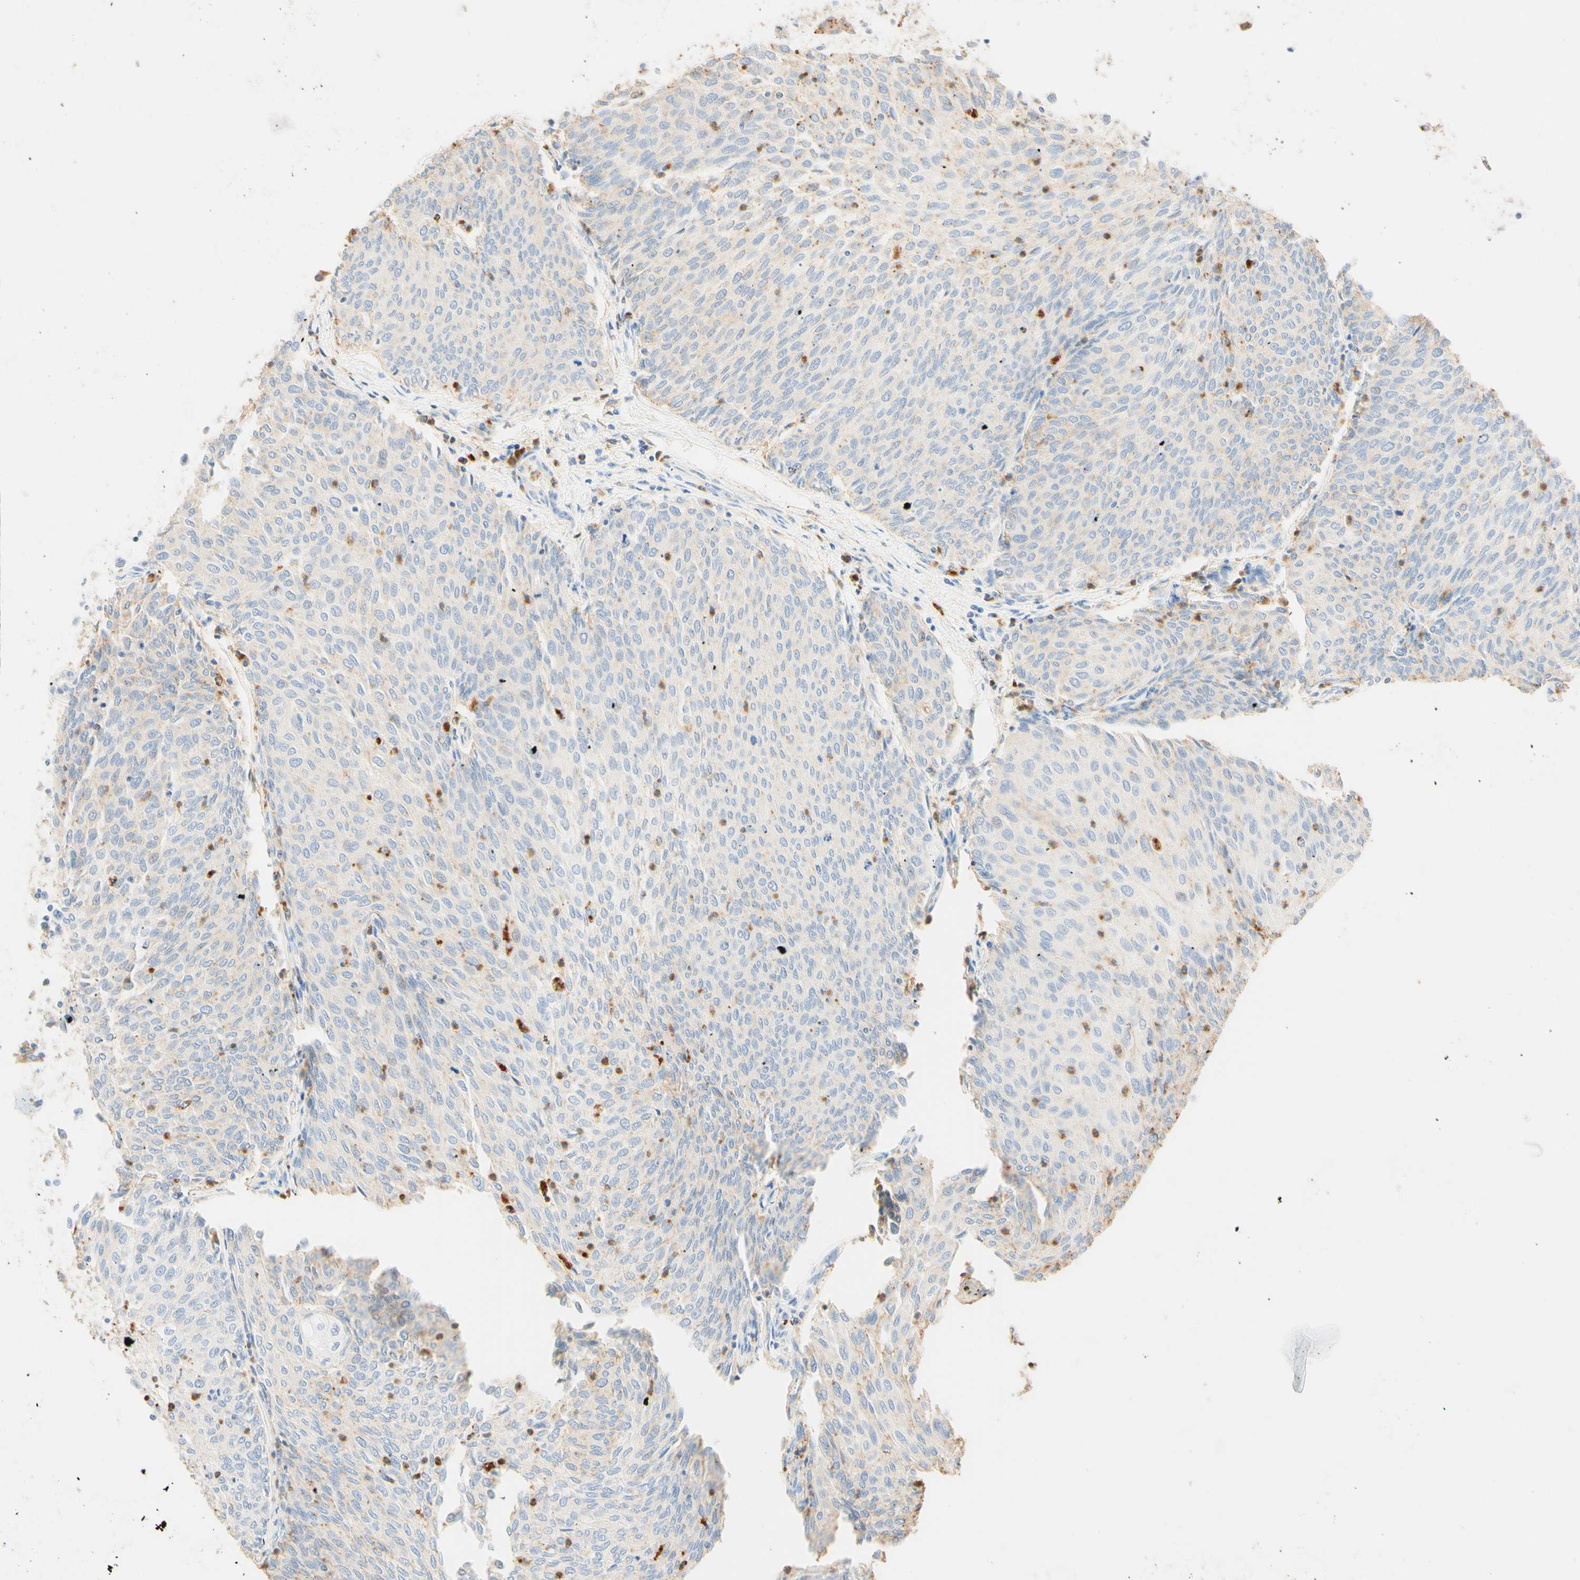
{"staining": {"intensity": "negative", "quantity": "none", "location": "none"}, "tissue": "urothelial cancer", "cell_type": "Tumor cells", "image_type": "cancer", "snomed": [{"axis": "morphology", "description": "Urothelial carcinoma, Low grade"}, {"axis": "topography", "description": "Urinary bladder"}], "caption": "Immunohistochemistry image of neoplastic tissue: urothelial cancer stained with DAB exhibits no significant protein staining in tumor cells. The staining is performed using DAB (3,3'-diaminobenzidine) brown chromogen with nuclei counter-stained in using hematoxylin.", "gene": "CD63", "patient": {"sex": "female", "age": 79}}